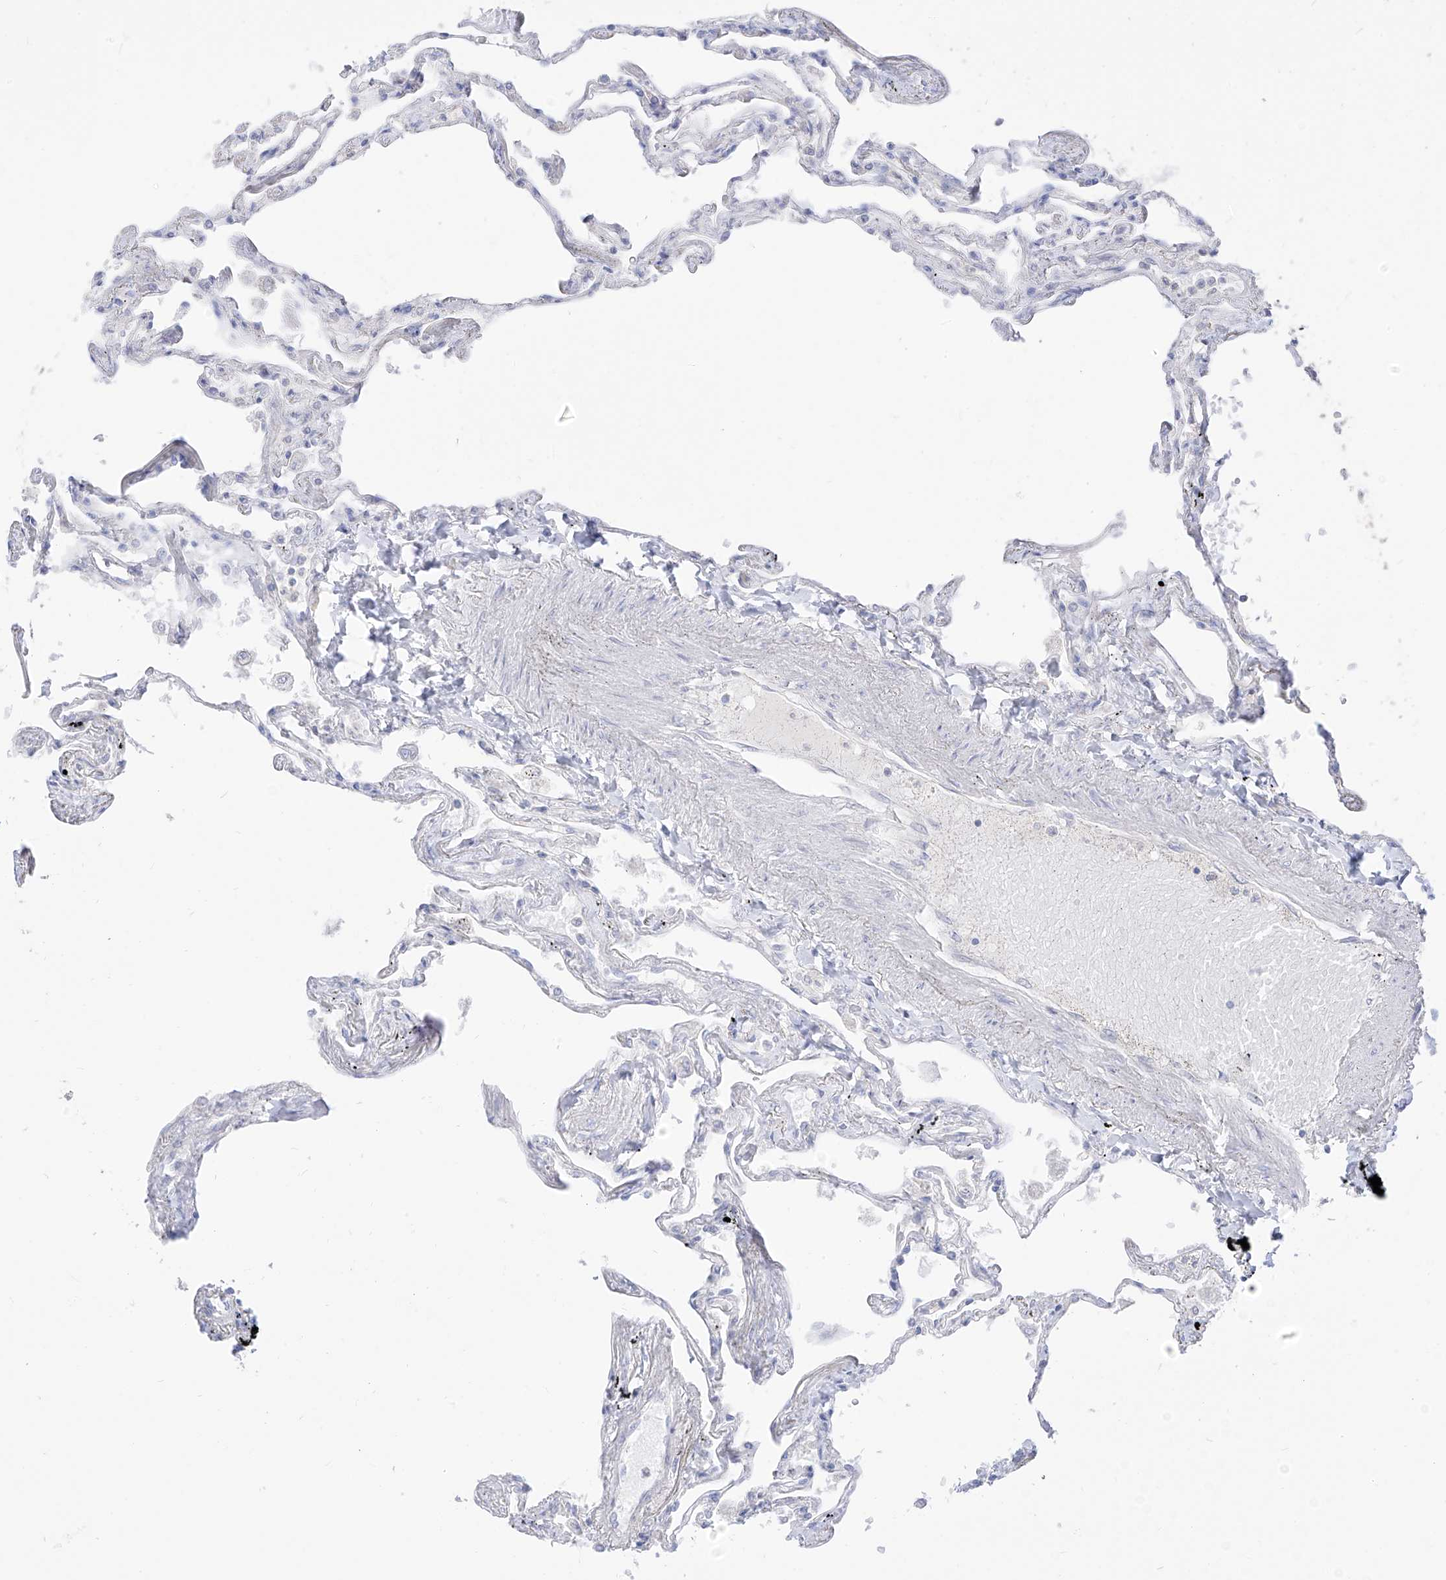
{"staining": {"intensity": "negative", "quantity": "none", "location": "none"}, "tissue": "lung", "cell_type": "Alveolar cells", "image_type": "normal", "snomed": [{"axis": "morphology", "description": "Normal tissue, NOS"}, {"axis": "topography", "description": "Lung"}], "caption": "A high-resolution micrograph shows IHC staining of unremarkable lung, which exhibits no significant staining in alveolar cells. (DAB IHC visualized using brightfield microscopy, high magnification).", "gene": "ARHGEF40", "patient": {"sex": "female", "age": 67}}